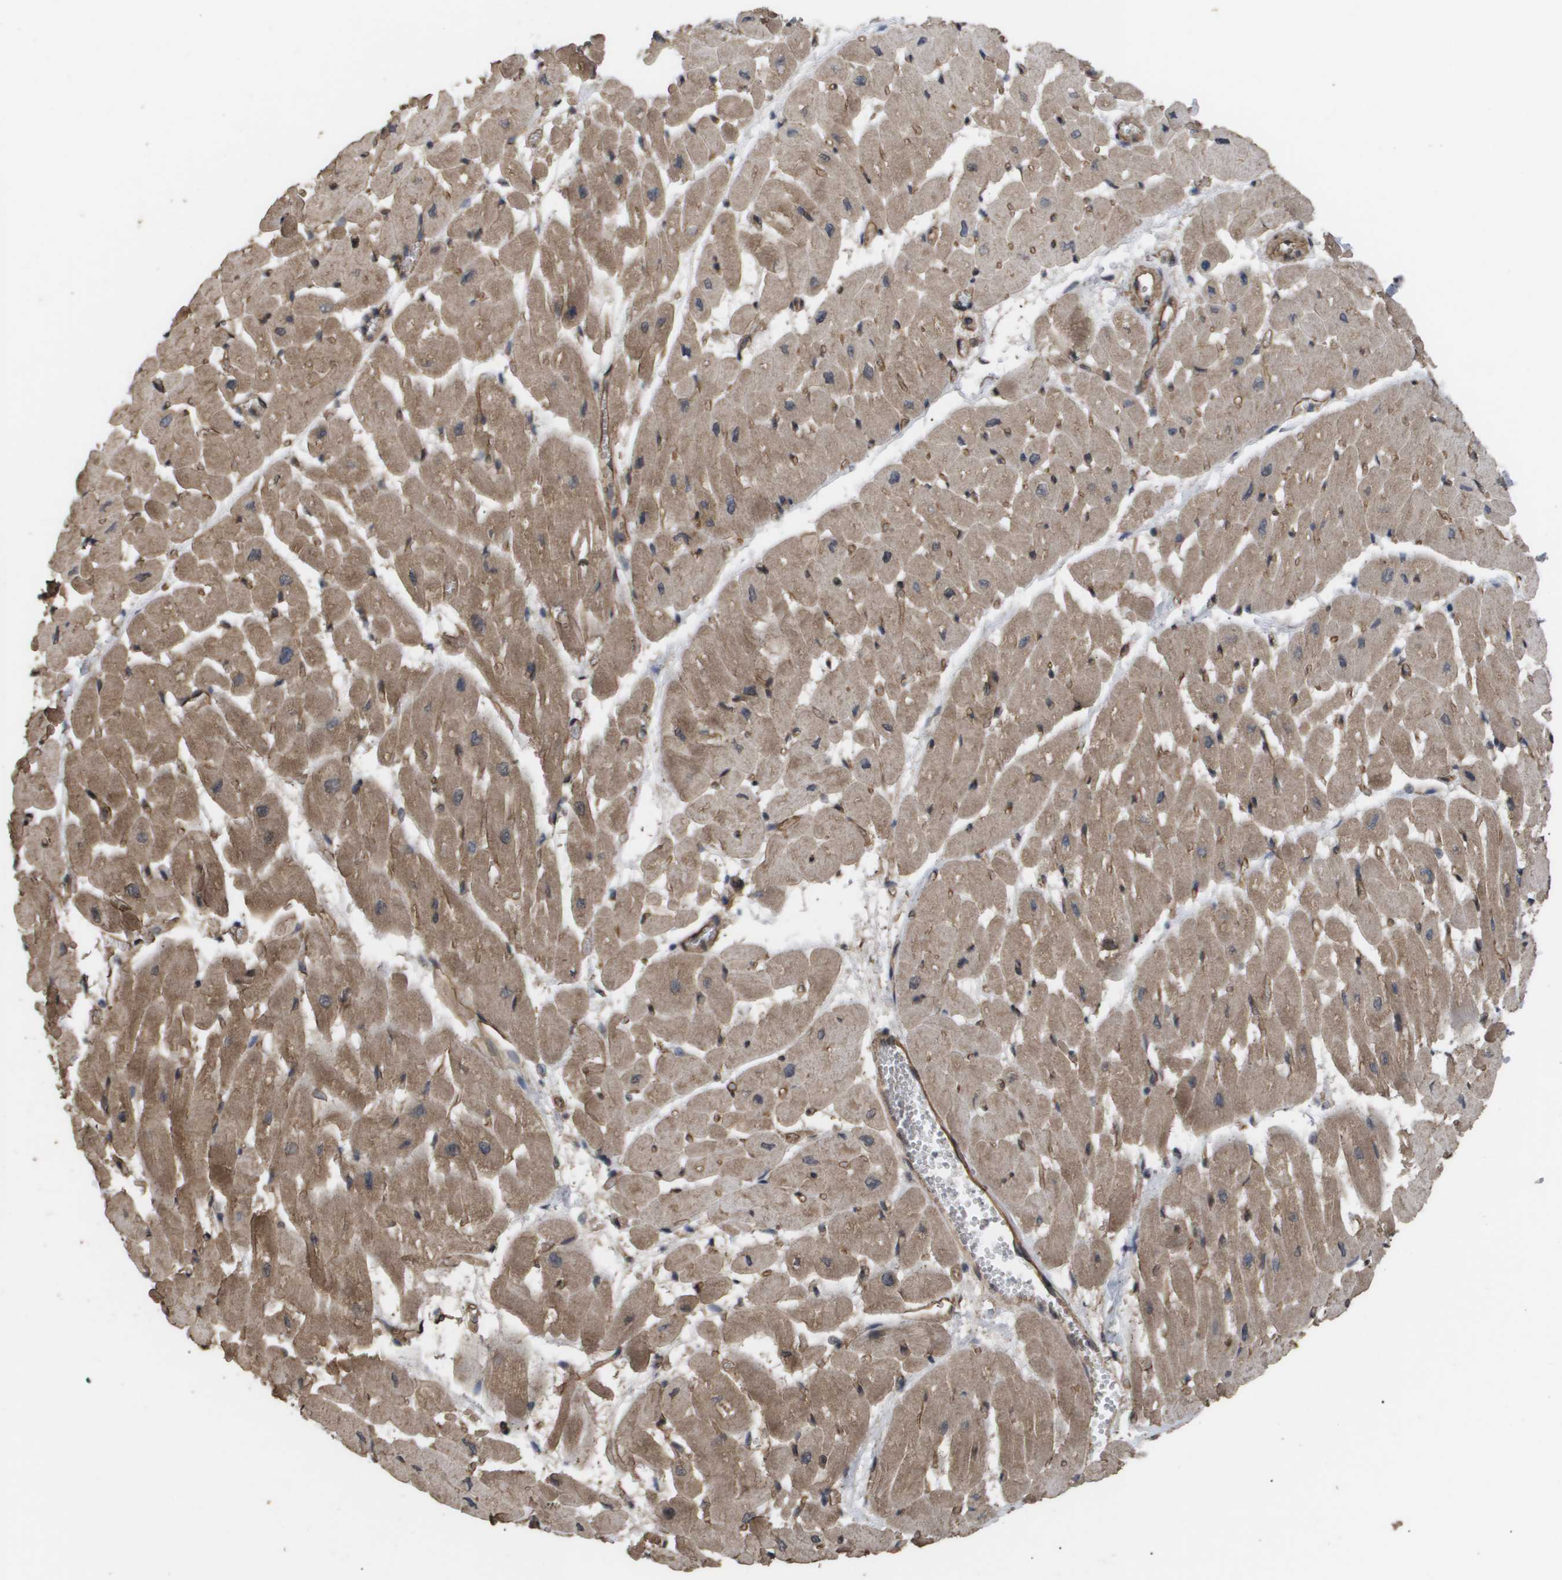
{"staining": {"intensity": "moderate", "quantity": ">75%", "location": "cytoplasmic/membranous"}, "tissue": "heart muscle", "cell_type": "Cardiomyocytes", "image_type": "normal", "snomed": [{"axis": "morphology", "description": "Normal tissue, NOS"}, {"axis": "topography", "description": "Heart"}], "caption": "Heart muscle was stained to show a protein in brown. There is medium levels of moderate cytoplasmic/membranous expression in approximately >75% of cardiomyocytes.", "gene": "CUL5", "patient": {"sex": "male", "age": 45}}